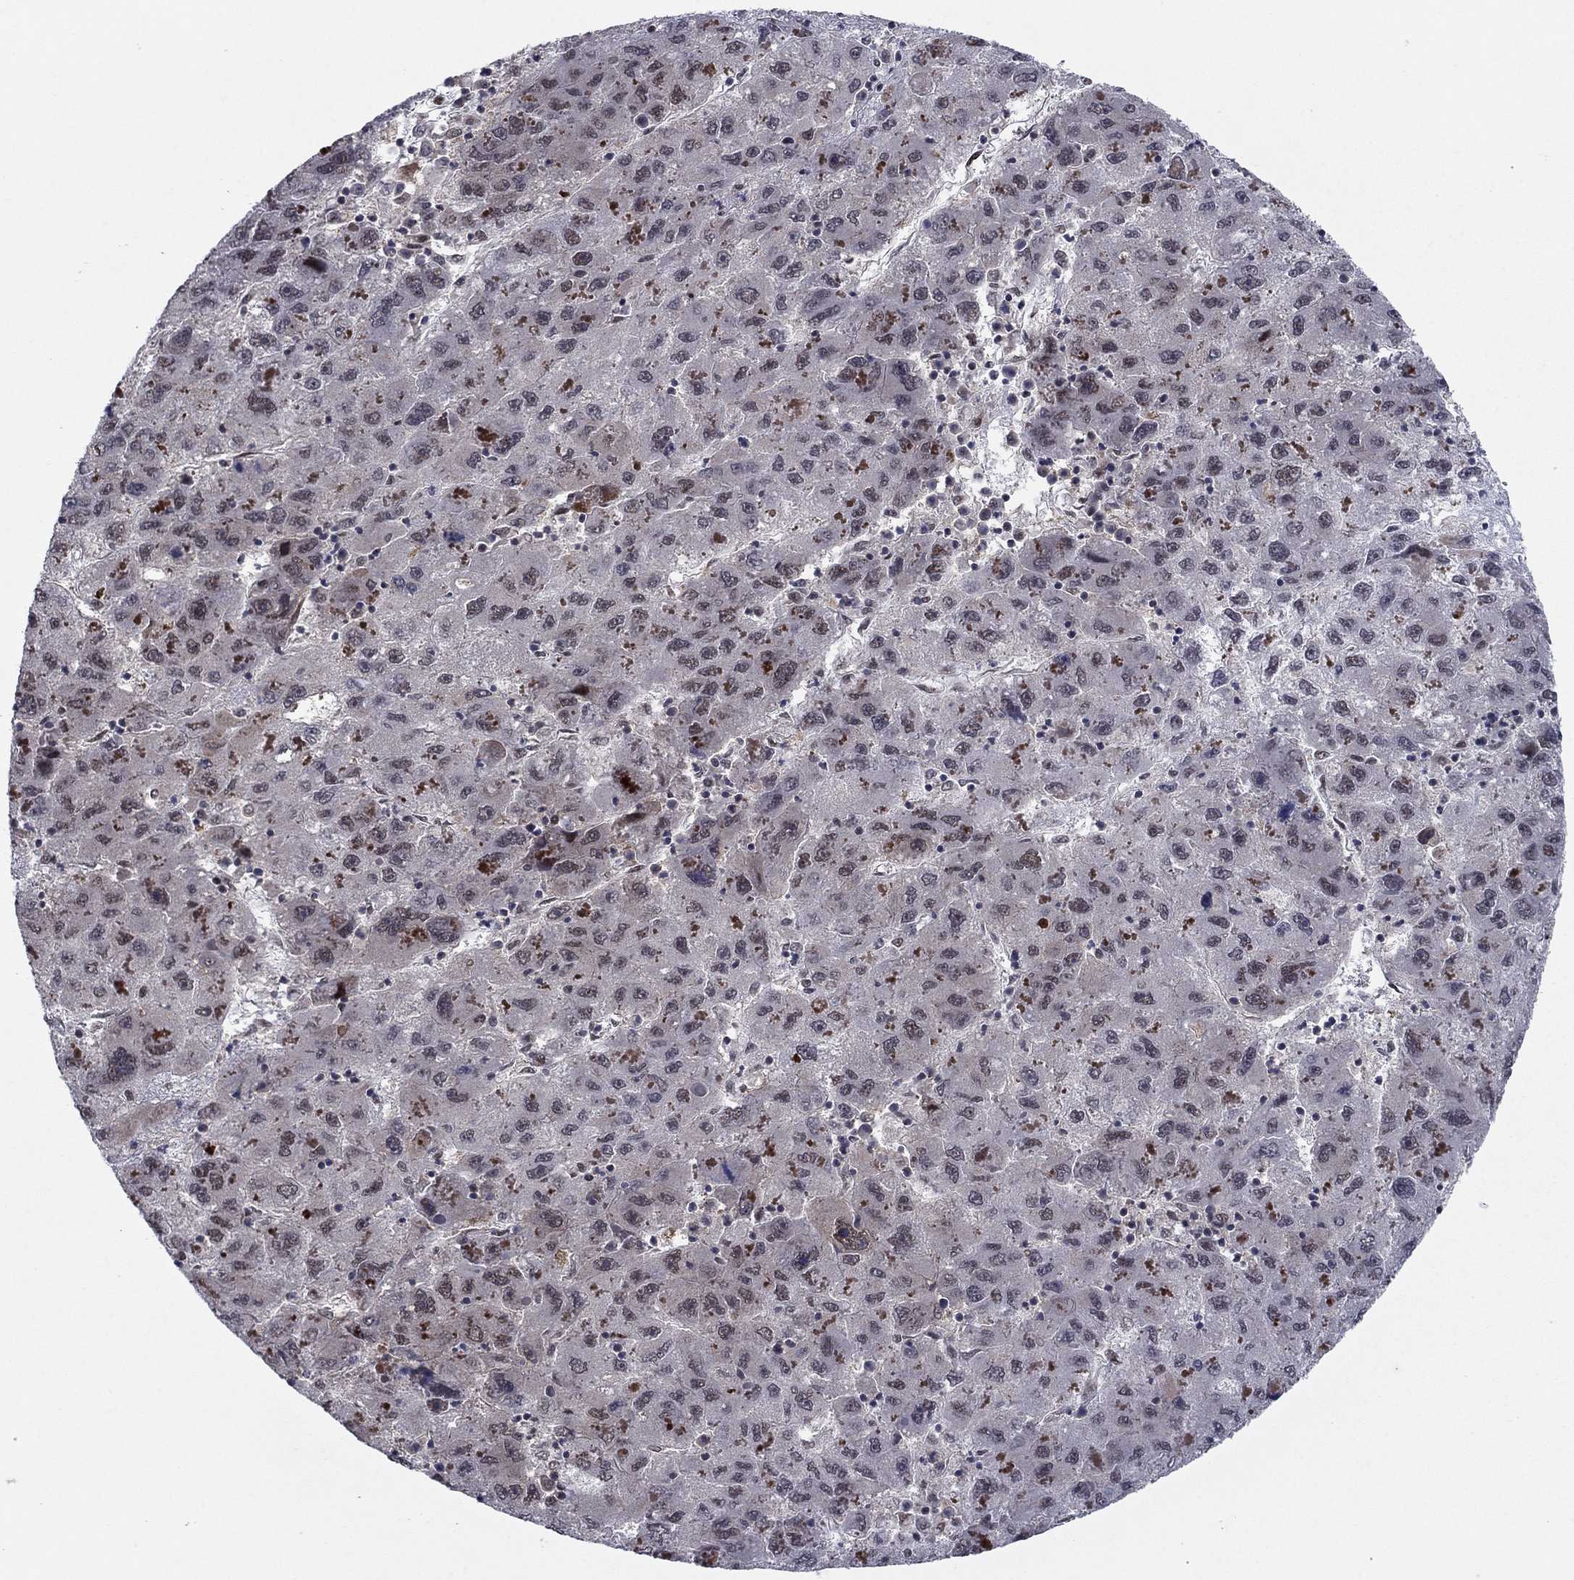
{"staining": {"intensity": "negative", "quantity": "none", "location": "none"}, "tissue": "liver cancer", "cell_type": "Tumor cells", "image_type": "cancer", "snomed": [{"axis": "morphology", "description": "Carcinoma, Hepatocellular, NOS"}, {"axis": "topography", "description": "Liver"}], "caption": "Tumor cells show no significant protein positivity in liver hepatocellular carcinoma. The staining is performed using DAB brown chromogen with nuclei counter-stained in using hematoxylin.", "gene": "PSMC1", "patient": {"sex": "male", "age": 75}}